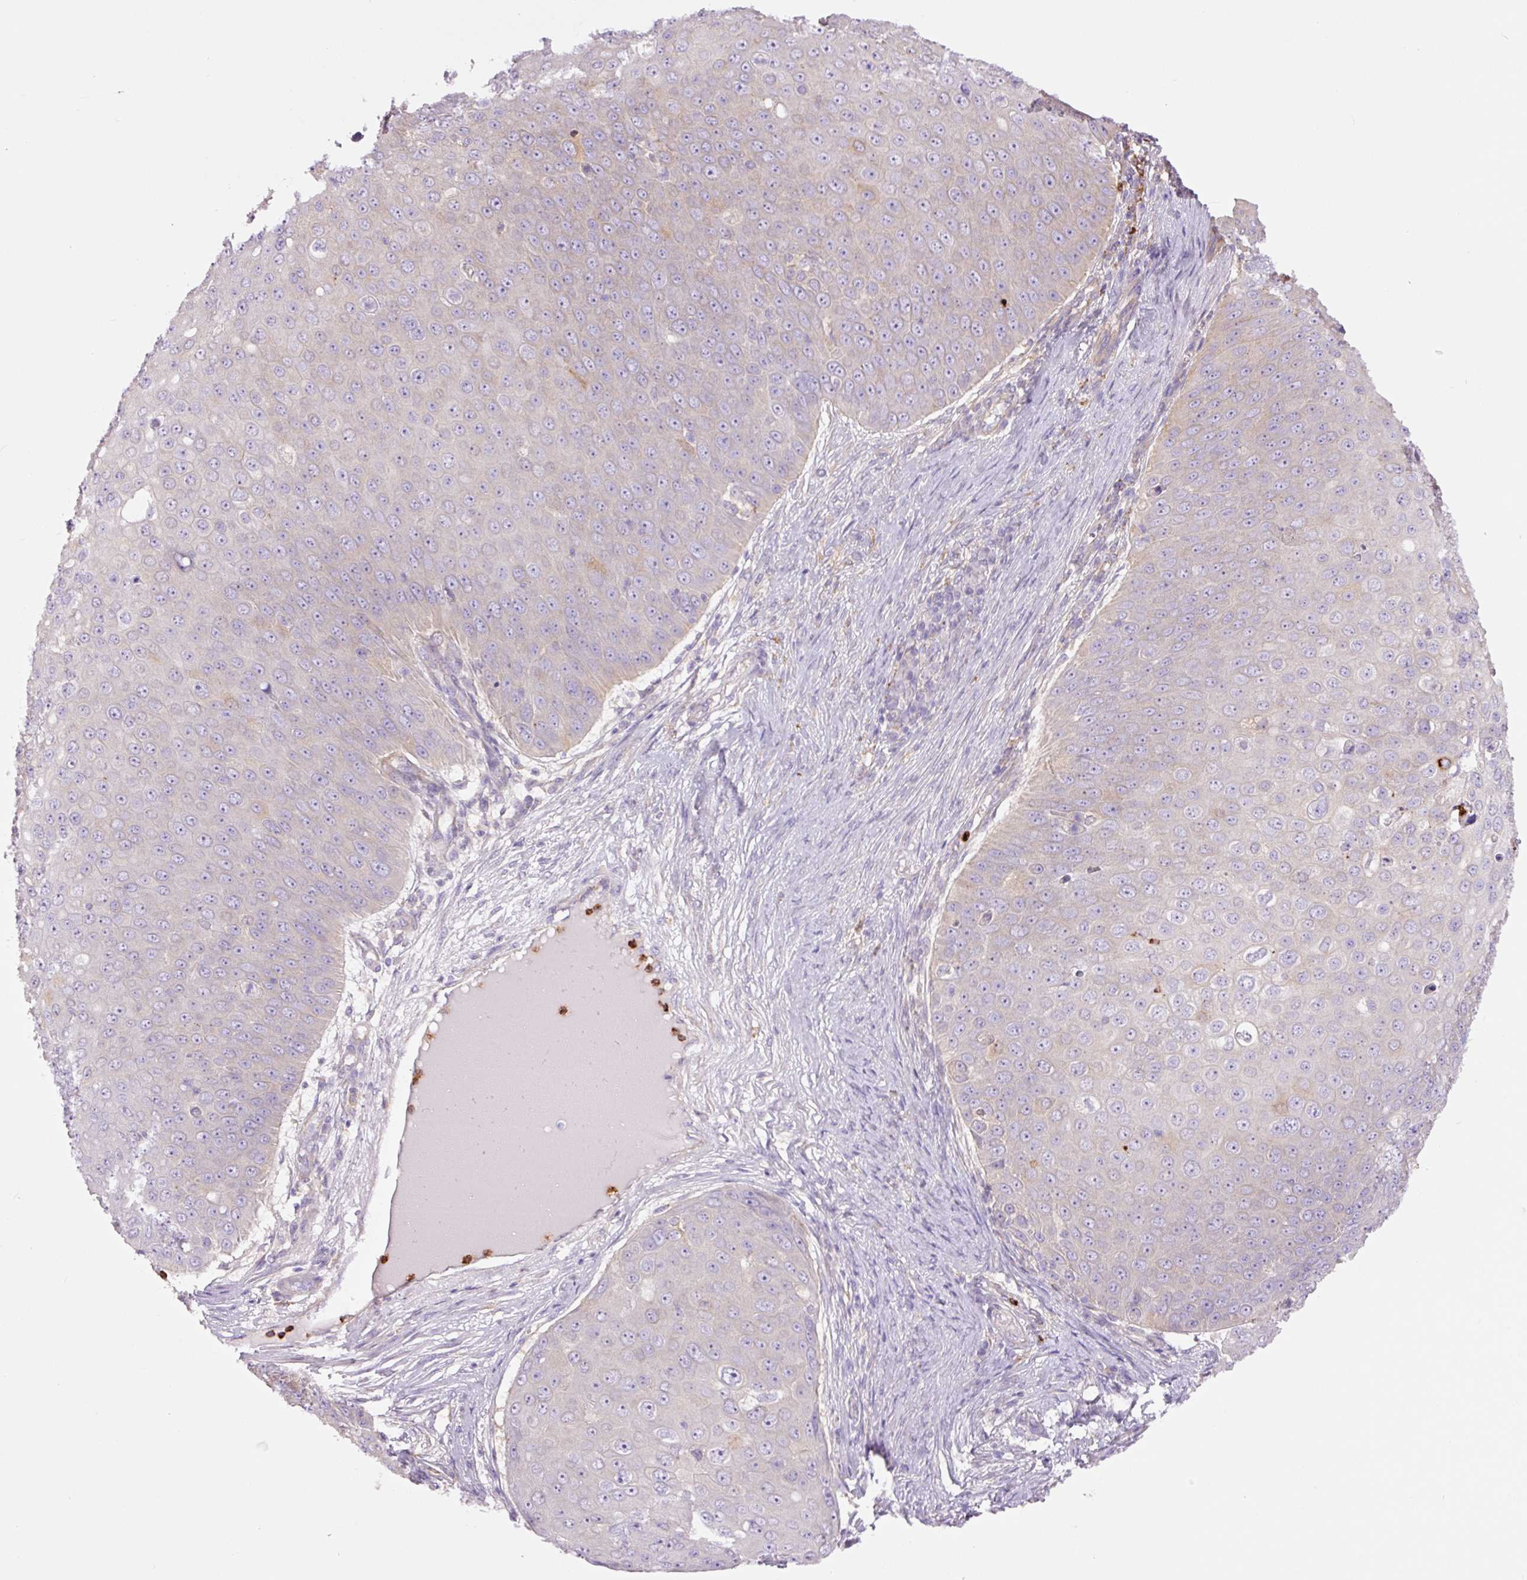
{"staining": {"intensity": "negative", "quantity": "none", "location": "none"}, "tissue": "skin cancer", "cell_type": "Tumor cells", "image_type": "cancer", "snomed": [{"axis": "morphology", "description": "Squamous cell carcinoma, NOS"}, {"axis": "topography", "description": "Skin"}], "caption": "Immunohistochemical staining of squamous cell carcinoma (skin) shows no significant positivity in tumor cells.", "gene": "SH2D6", "patient": {"sex": "male", "age": 71}}